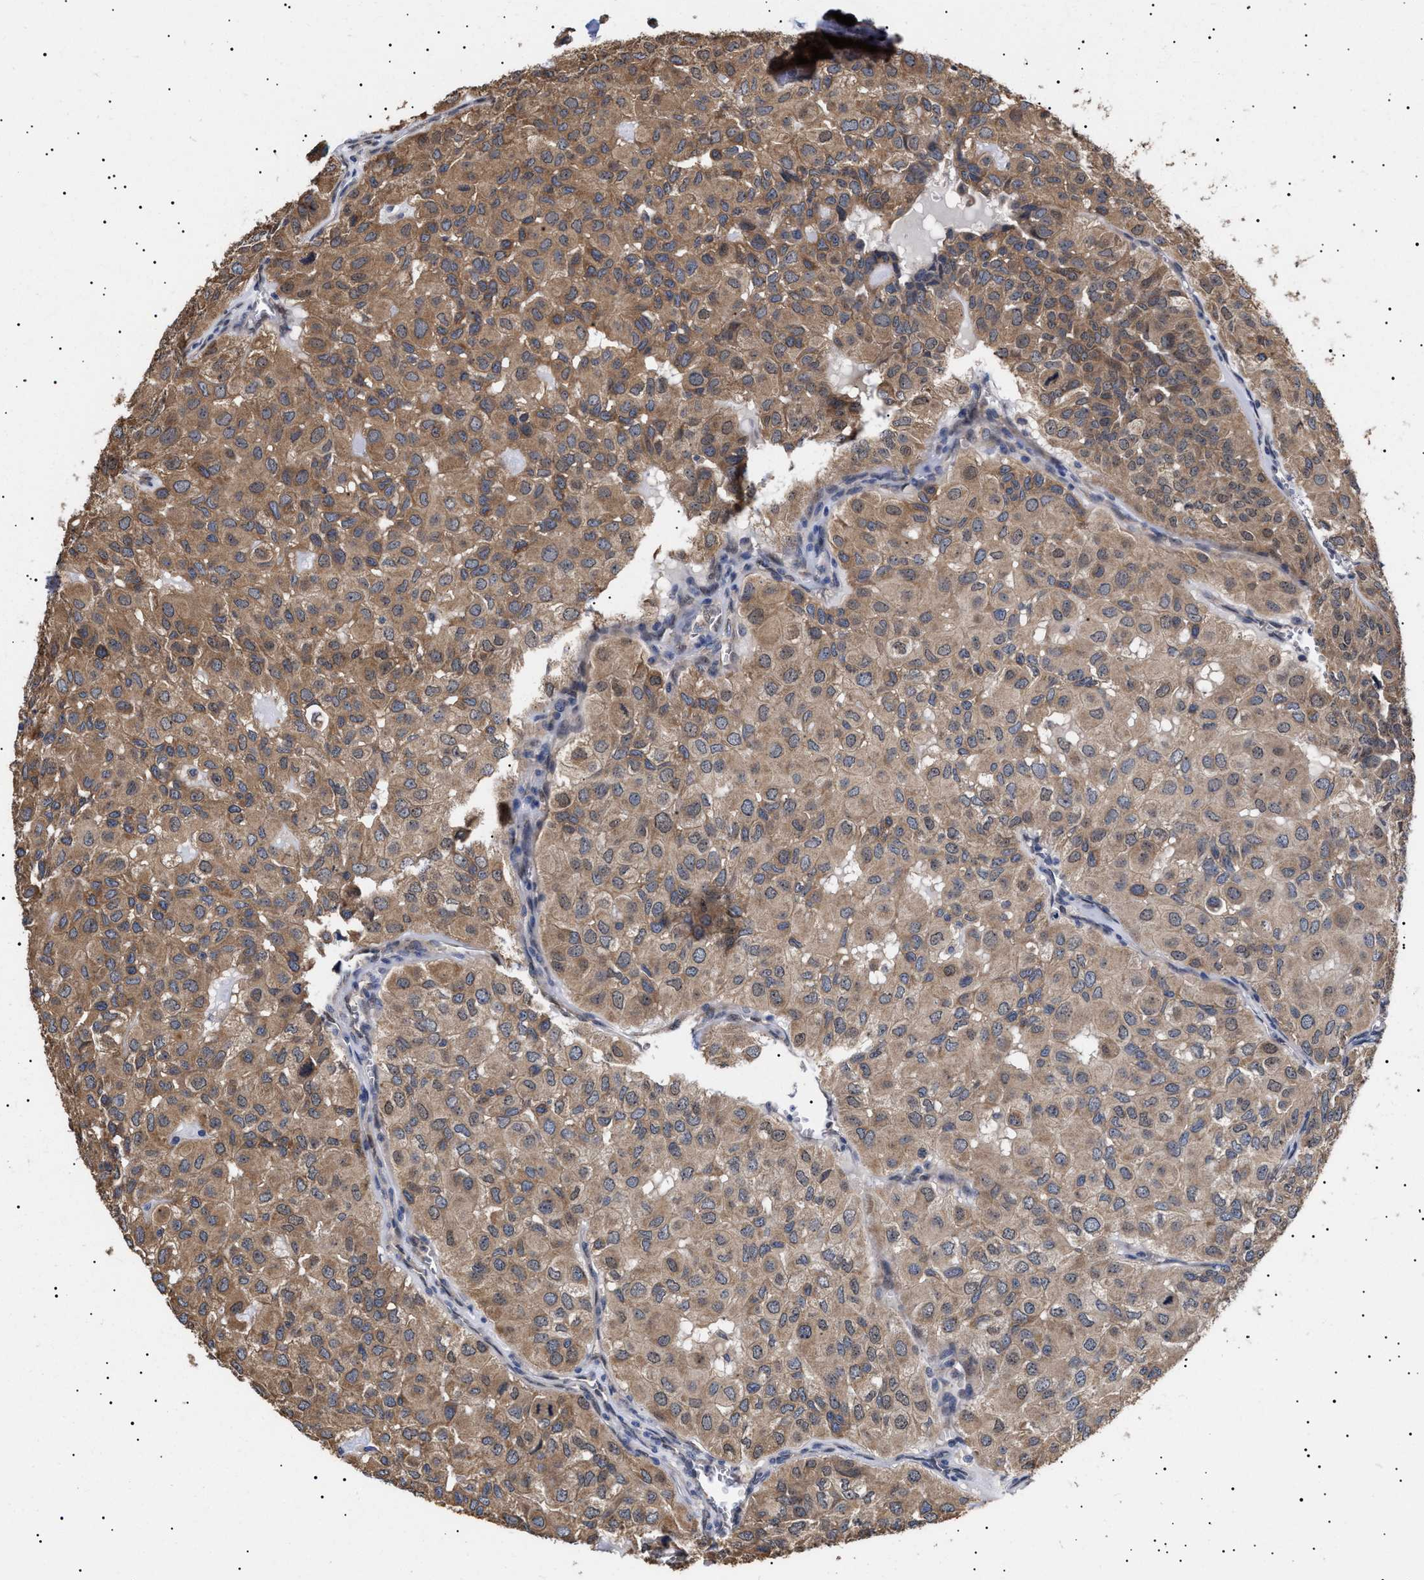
{"staining": {"intensity": "moderate", "quantity": ">75%", "location": "cytoplasmic/membranous"}, "tissue": "head and neck cancer", "cell_type": "Tumor cells", "image_type": "cancer", "snomed": [{"axis": "morphology", "description": "Adenocarcinoma, NOS"}, {"axis": "topography", "description": "Salivary gland, NOS"}, {"axis": "topography", "description": "Head-Neck"}], "caption": "Moderate cytoplasmic/membranous positivity for a protein is appreciated in about >75% of tumor cells of head and neck adenocarcinoma using immunohistochemistry (IHC).", "gene": "KRBA1", "patient": {"sex": "female", "age": 76}}